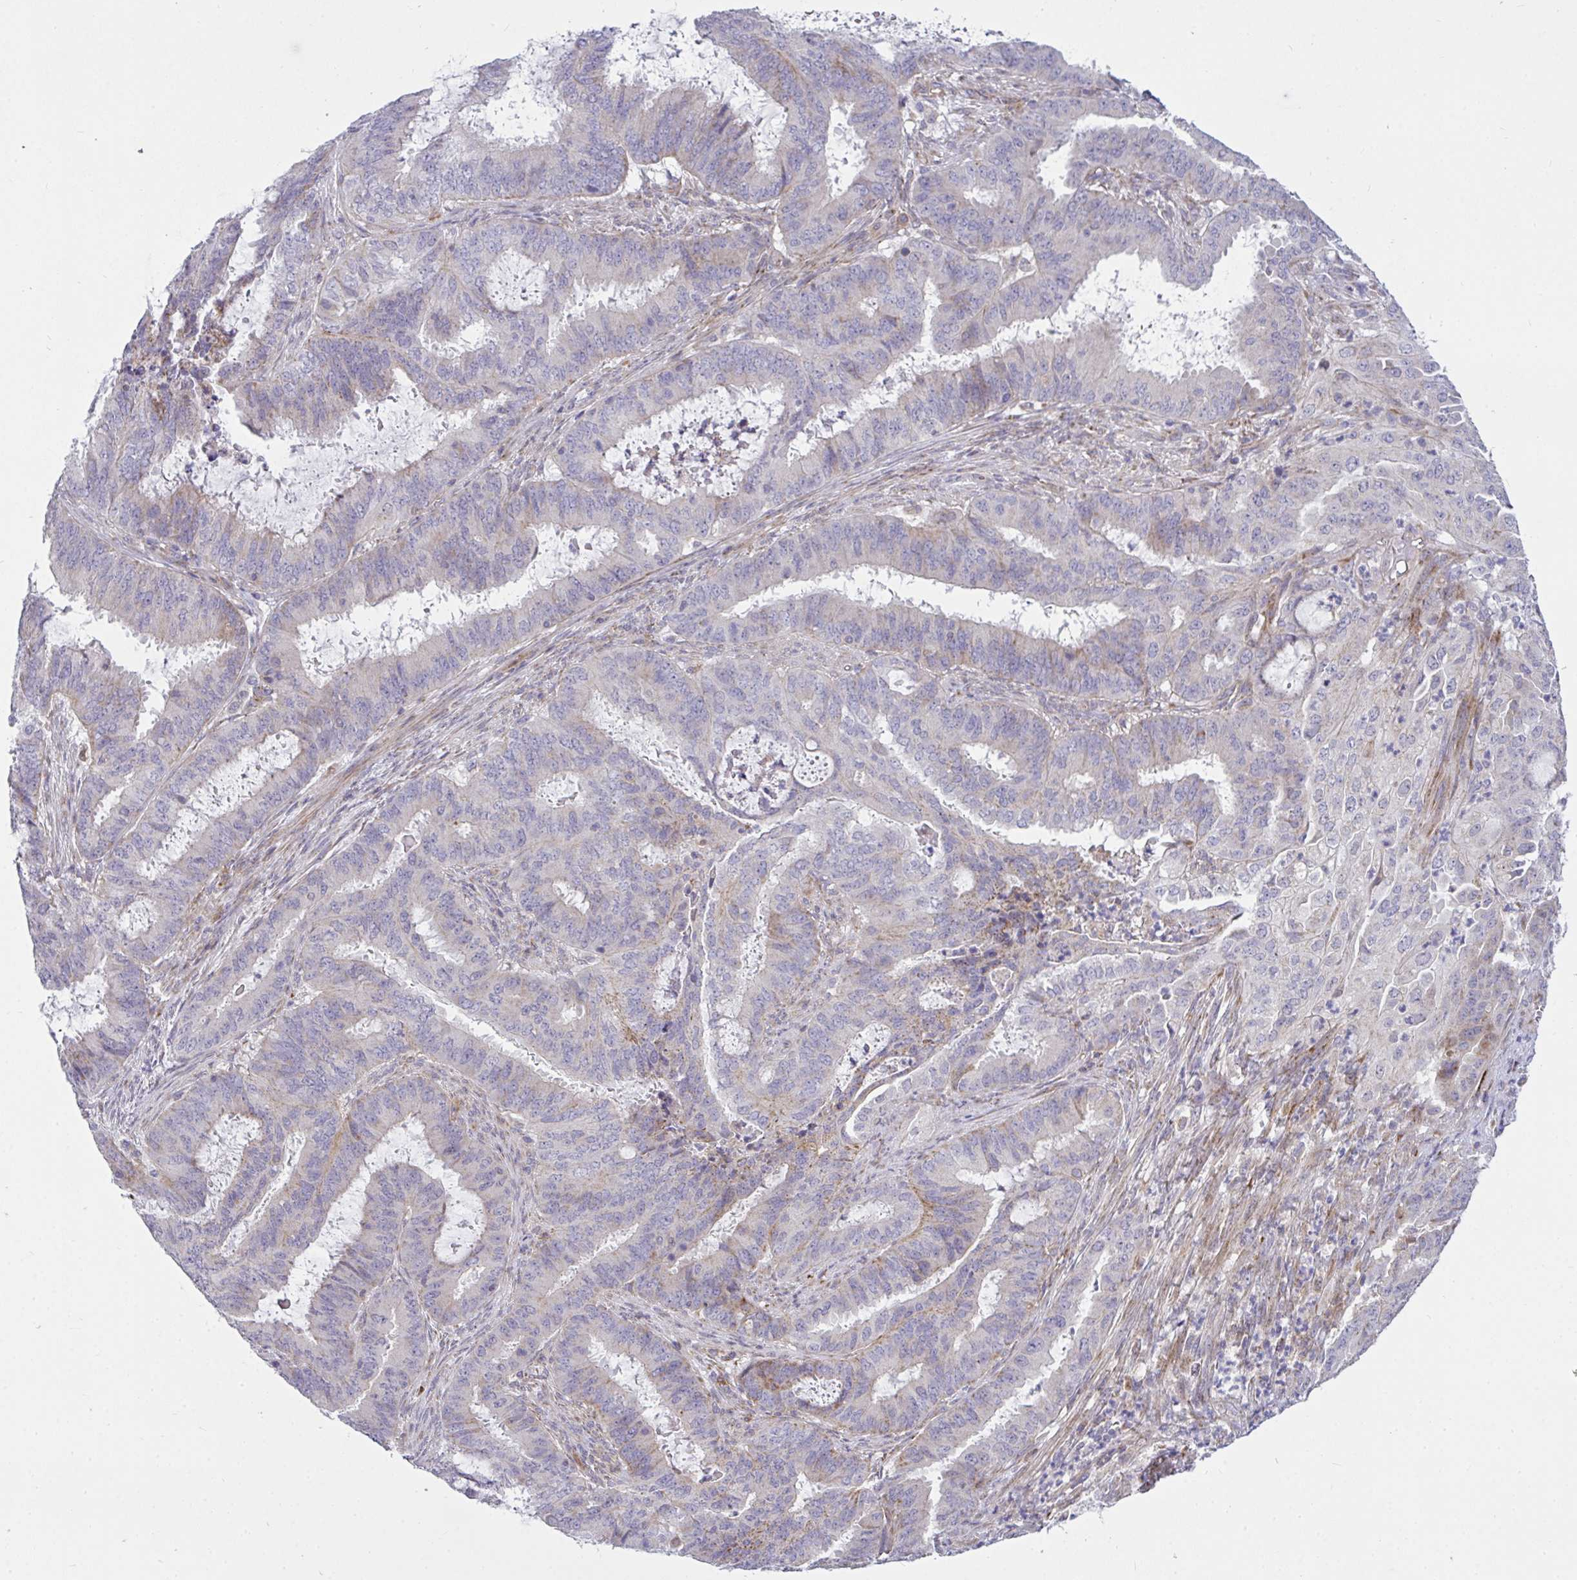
{"staining": {"intensity": "moderate", "quantity": "<25%", "location": "cytoplasmic/membranous"}, "tissue": "endometrial cancer", "cell_type": "Tumor cells", "image_type": "cancer", "snomed": [{"axis": "morphology", "description": "Adenocarcinoma, NOS"}, {"axis": "topography", "description": "Endometrium"}], "caption": "IHC of endometrial cancer shows low levels of moderate cytoplasmic/membranous expression in about <25% of tumor cells.", "gene": "SRRM4", "patient": {"sex": "female", "age": 51}}